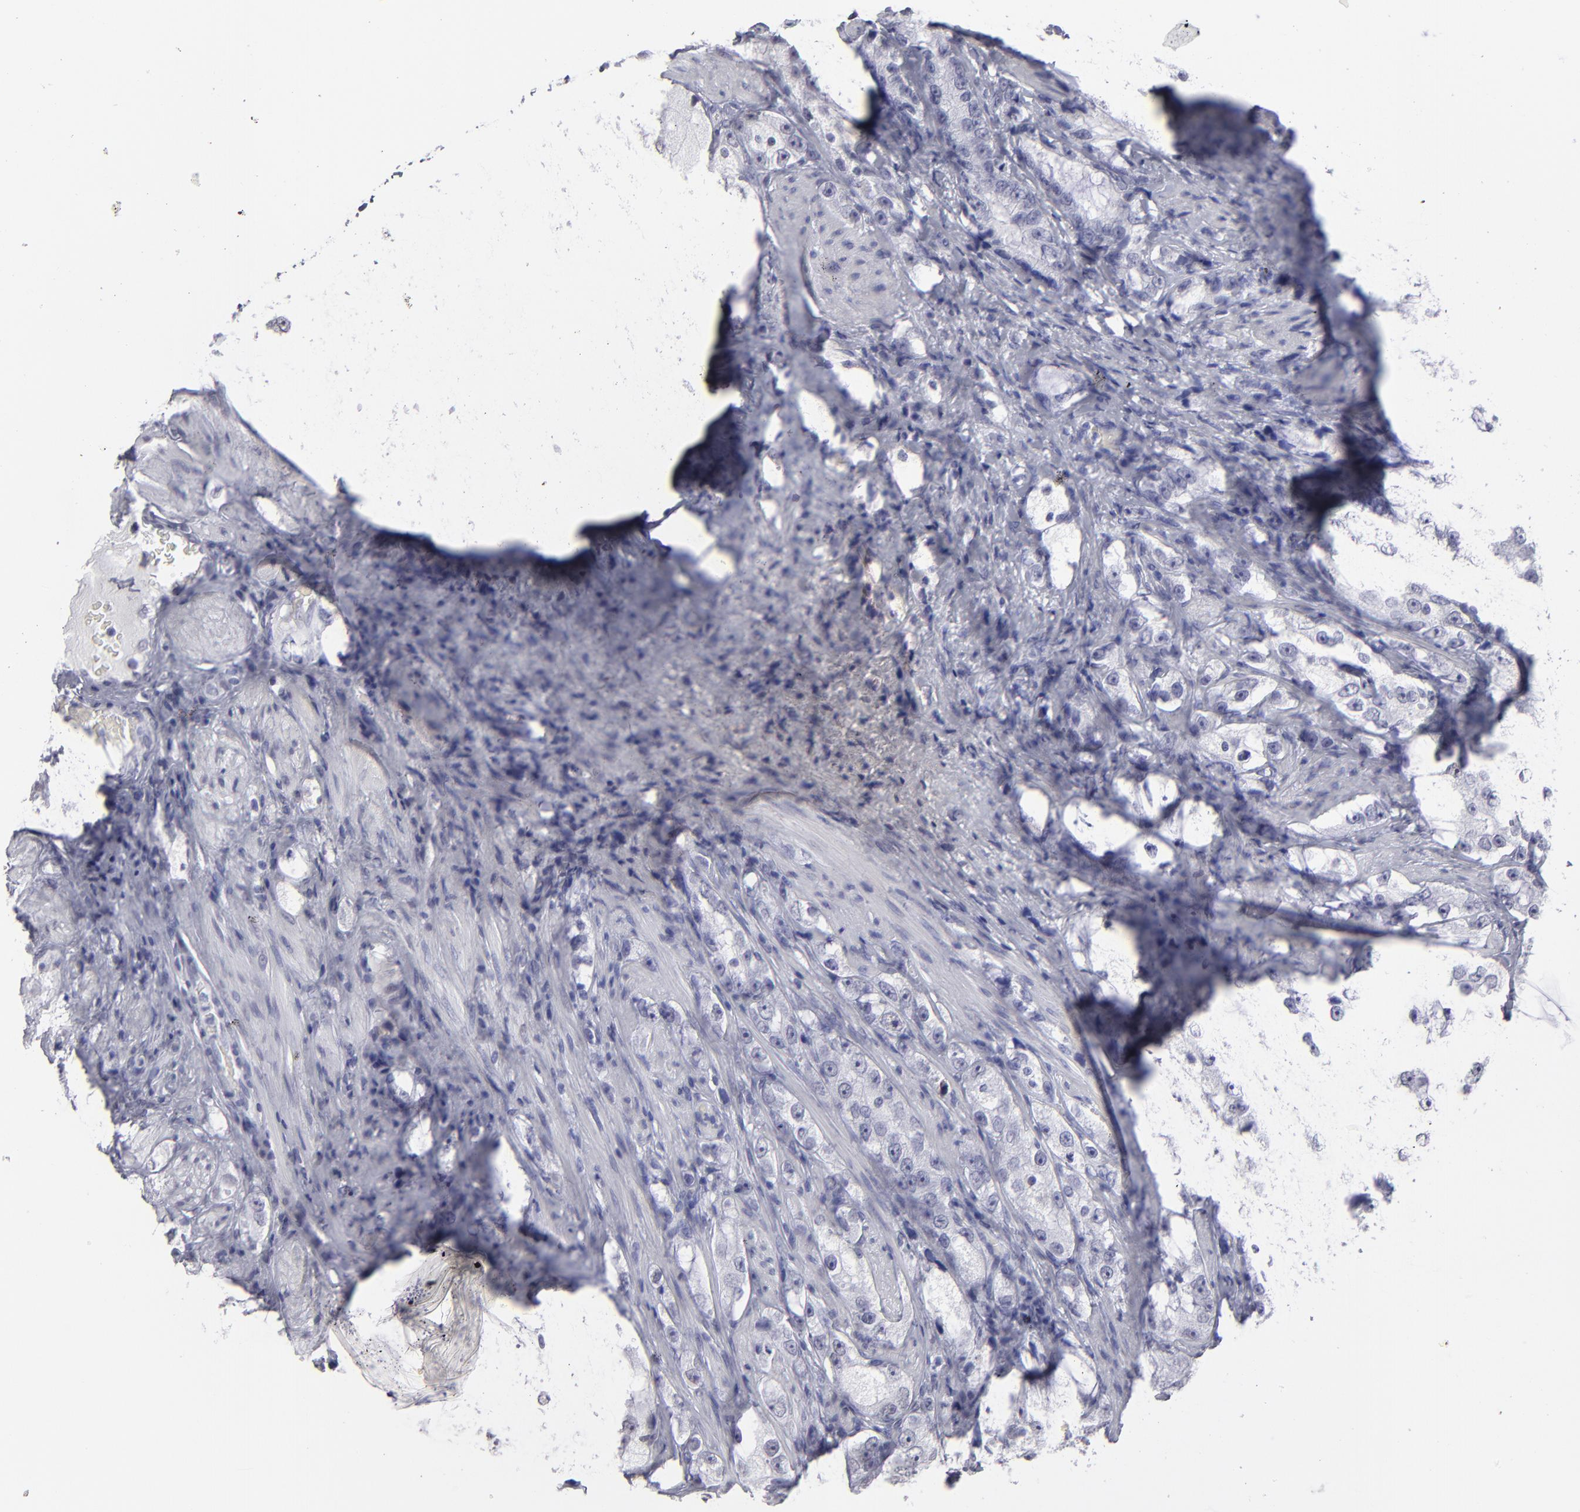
{"staining": {"intensity": "negative", "quantity": "none", "location": "none"}, "tissue": "prostate cancer", "cell_type": "Tumor cells", "image_type": "cancer", "snomed": [{"axis": "morphology", "description": "Adenocarcinoma, High grade"}, {"axis": "topography", "description": "Prostate"}], "caption": "DAB immunohistochemical staining of human prostate high-grade adenocarcinoma shows no significant expression in tumor cells.", "gene": "ALDOB", "patient": {"sex": "male", "age": 63}}